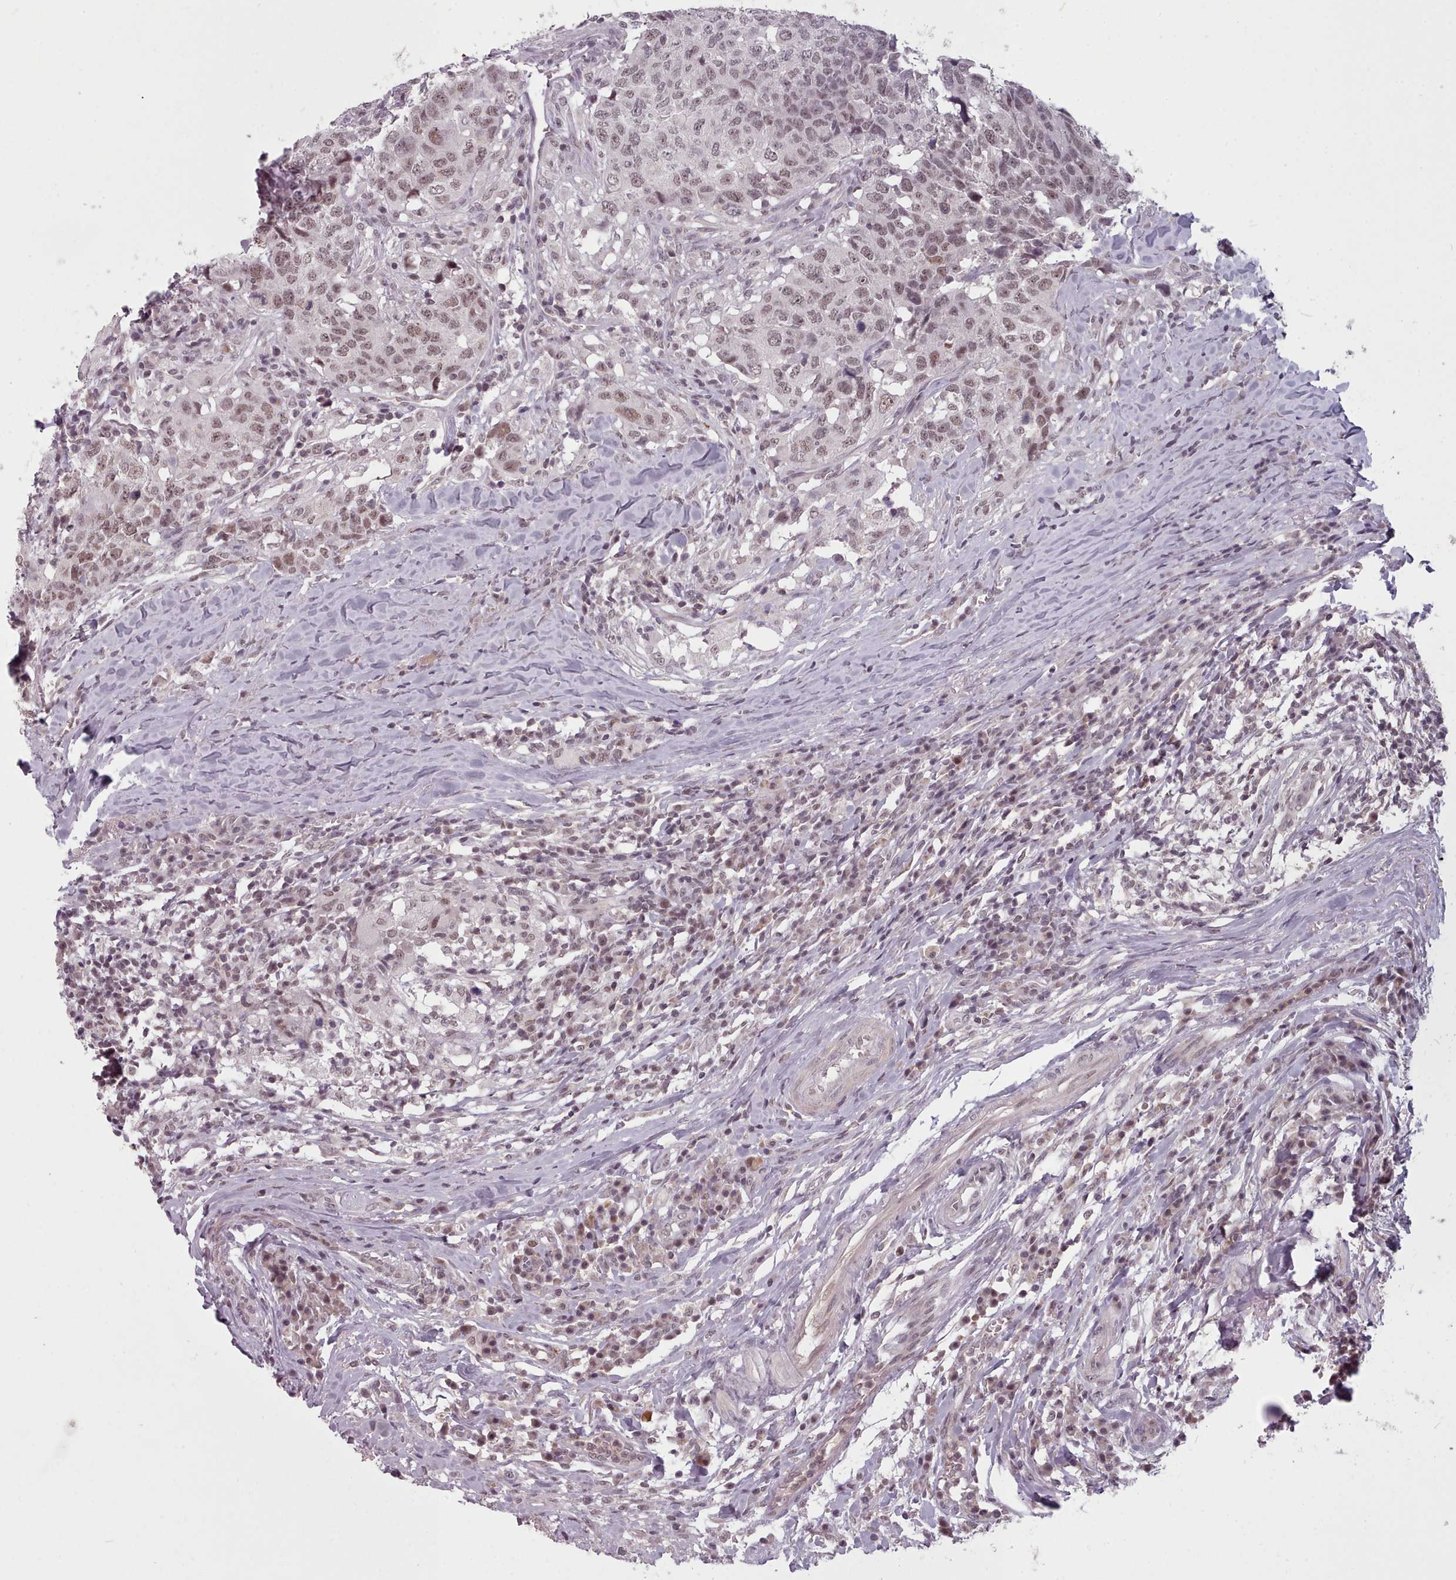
{"staining": {"intensity": "moderate", "quantity": ">75%", "location": "nuclear"}, "tissue": "head and neck cancer", "cell_type": "Tumor cells", "image_type": "cancer", "snomed": [{"axis": "morphology", "description": "Normal tissue, NOS"}, {"axis": "morphology", "description": "Squamous cell carcinoma, NOS"}, {"axis": "topography", "description": "Skeletal muscle"}, {"axis": "topography", "description": "Vascular tissue"}, {"axis": "topography", "description": "Peripheral nerve tissue"}, {"axis": "topography", "description": "Head-Neck"}], "caption": "This photomicrograph reveals immunohistochemistry staining of human head and neck squamous cell carcinoma, with medium moderate nuclear expression in about >75% of tumor cells.", "gene": "SRSF9", "patient": {"sex": "male", "age": 66}}